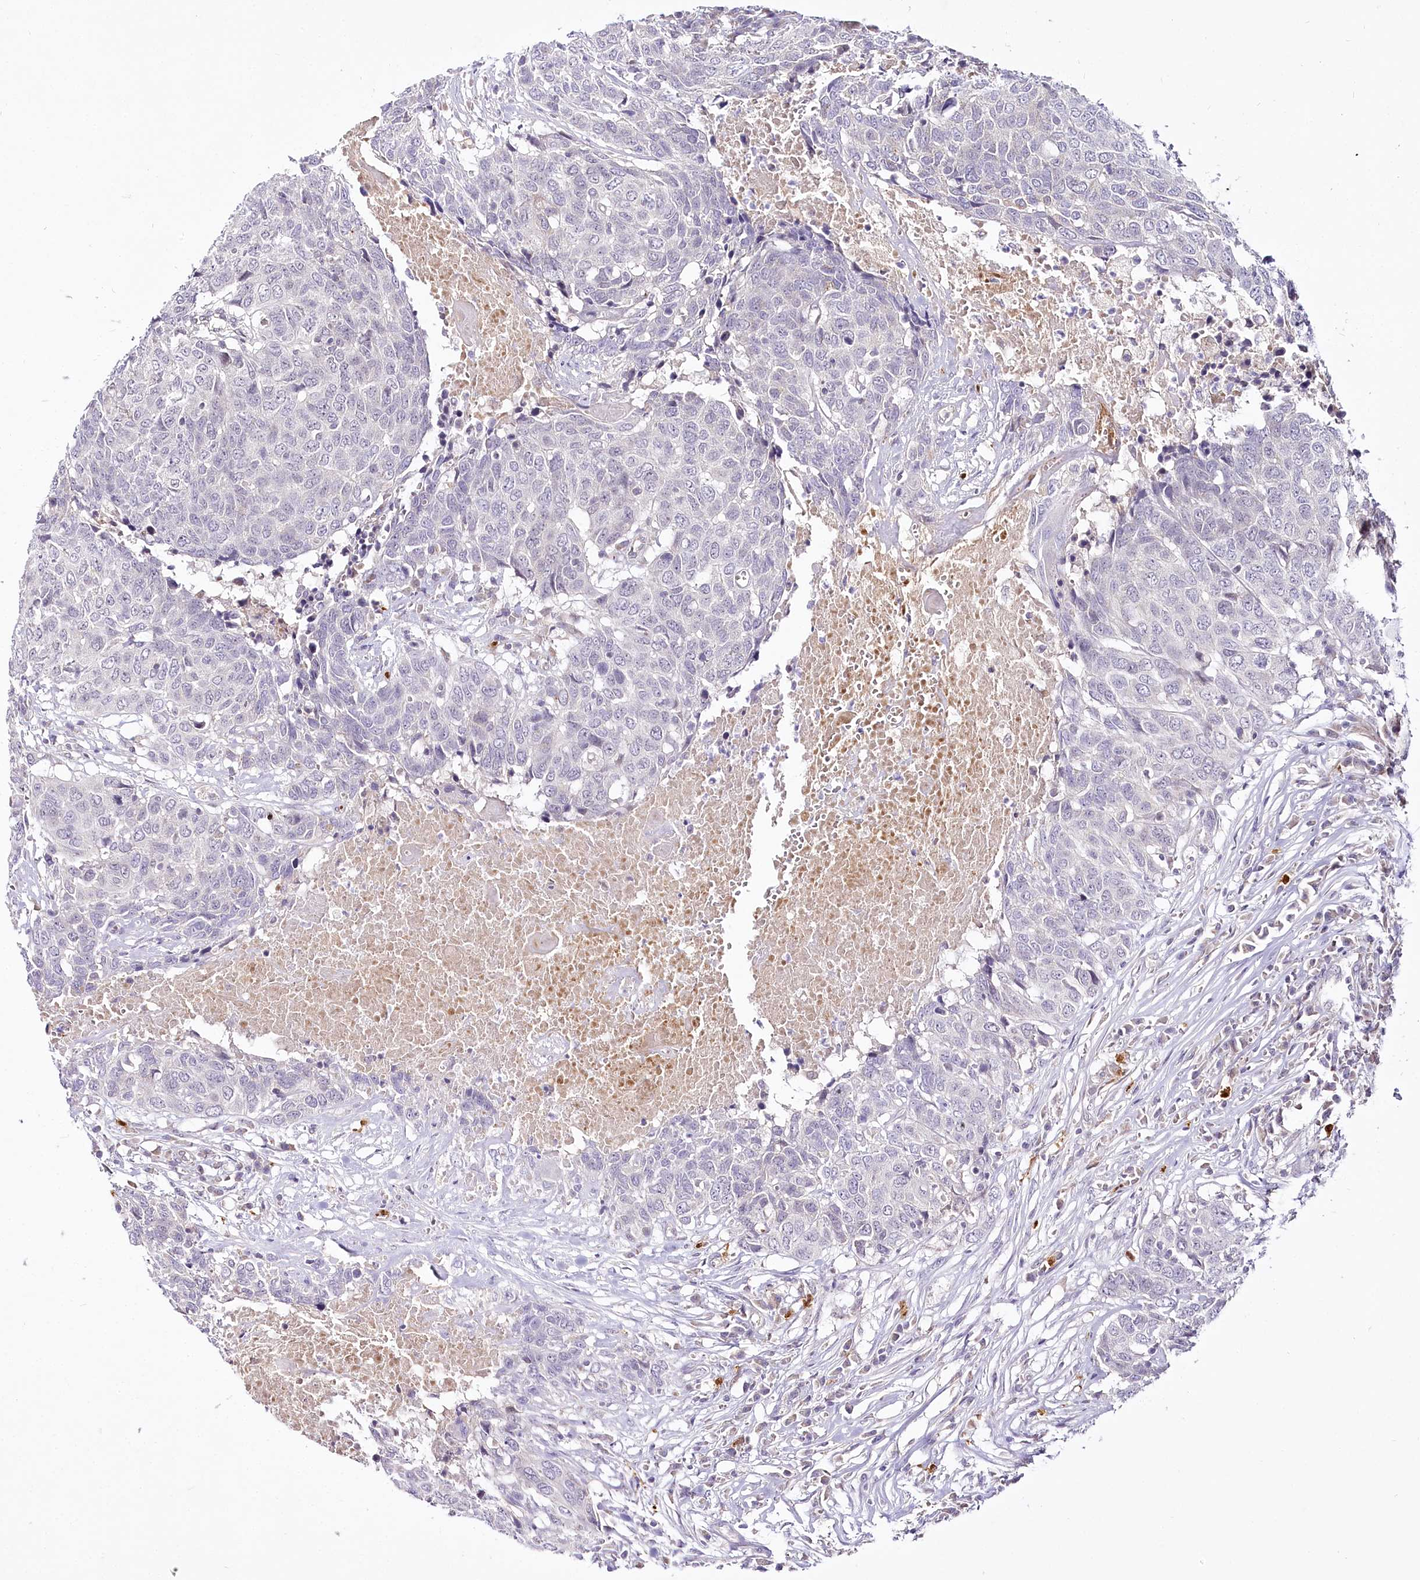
{"staining": {"intensity": "negative", "quantity": "none", "location": "none"}, "tissue": "head and neck cancer", "cell_type": "Tumor cells", "image_type": "cancer", "snomed": [{"axis": "morphology", "description": "Squamous cell carcinoma, NOS"}, {"axis": "topography", "description": "Head-Neck"}], "caption": "Immunohistochemistry of head and neck squamous cell carcinoma exhibits no positivity in tumor cells. (IHC, brightfield microscopy, high magnification).", "gene": "VWA5A", "patient": {"sex": "male", "age": 66}}